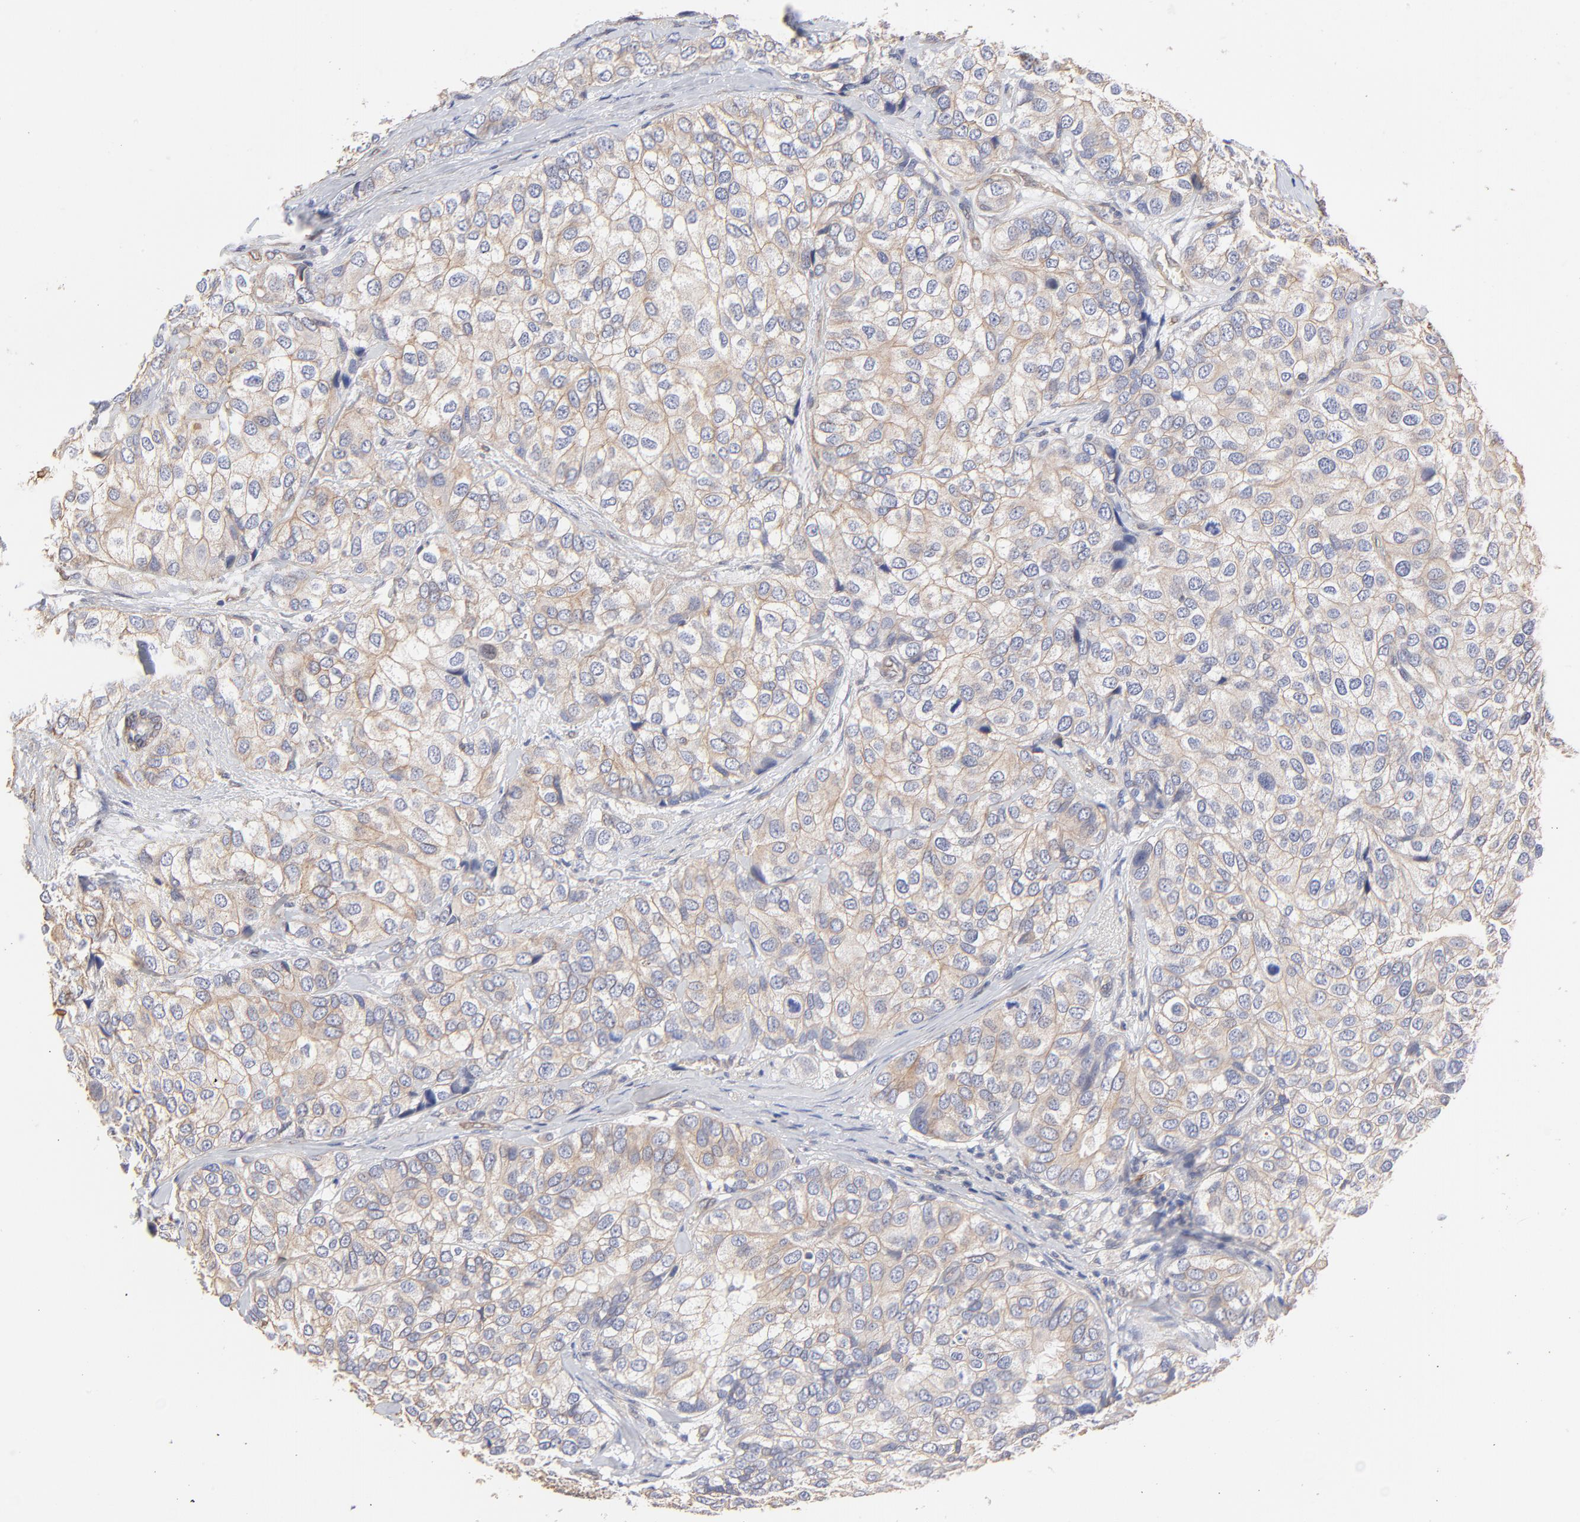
{"staining": {"intensity": "moderate", "quantity": ">75%", "location": "cytoplasmic/membranous"}, "tissue": "breast cancer", "cell_type": "Tumor cells", "image_type": "cancer", "snomed": [{"axis": "morphology", "description": "Duct carcinoma"}, {"axis": "topography", "description": "Breast"}], "caption": "Tumor cells demonstrate medium levels of moderate cytoplasmic/membranous positivity in about >75% of cells in invasive ductal carcinoma (breast). The staining was performed using DAB to visualize the protein expression in brown, while the nuclei were stained in blue with hematoxylin (Magnification: 20x).", "gene": "LRCH2", "patient": {"sex": "female", "age": 68}}